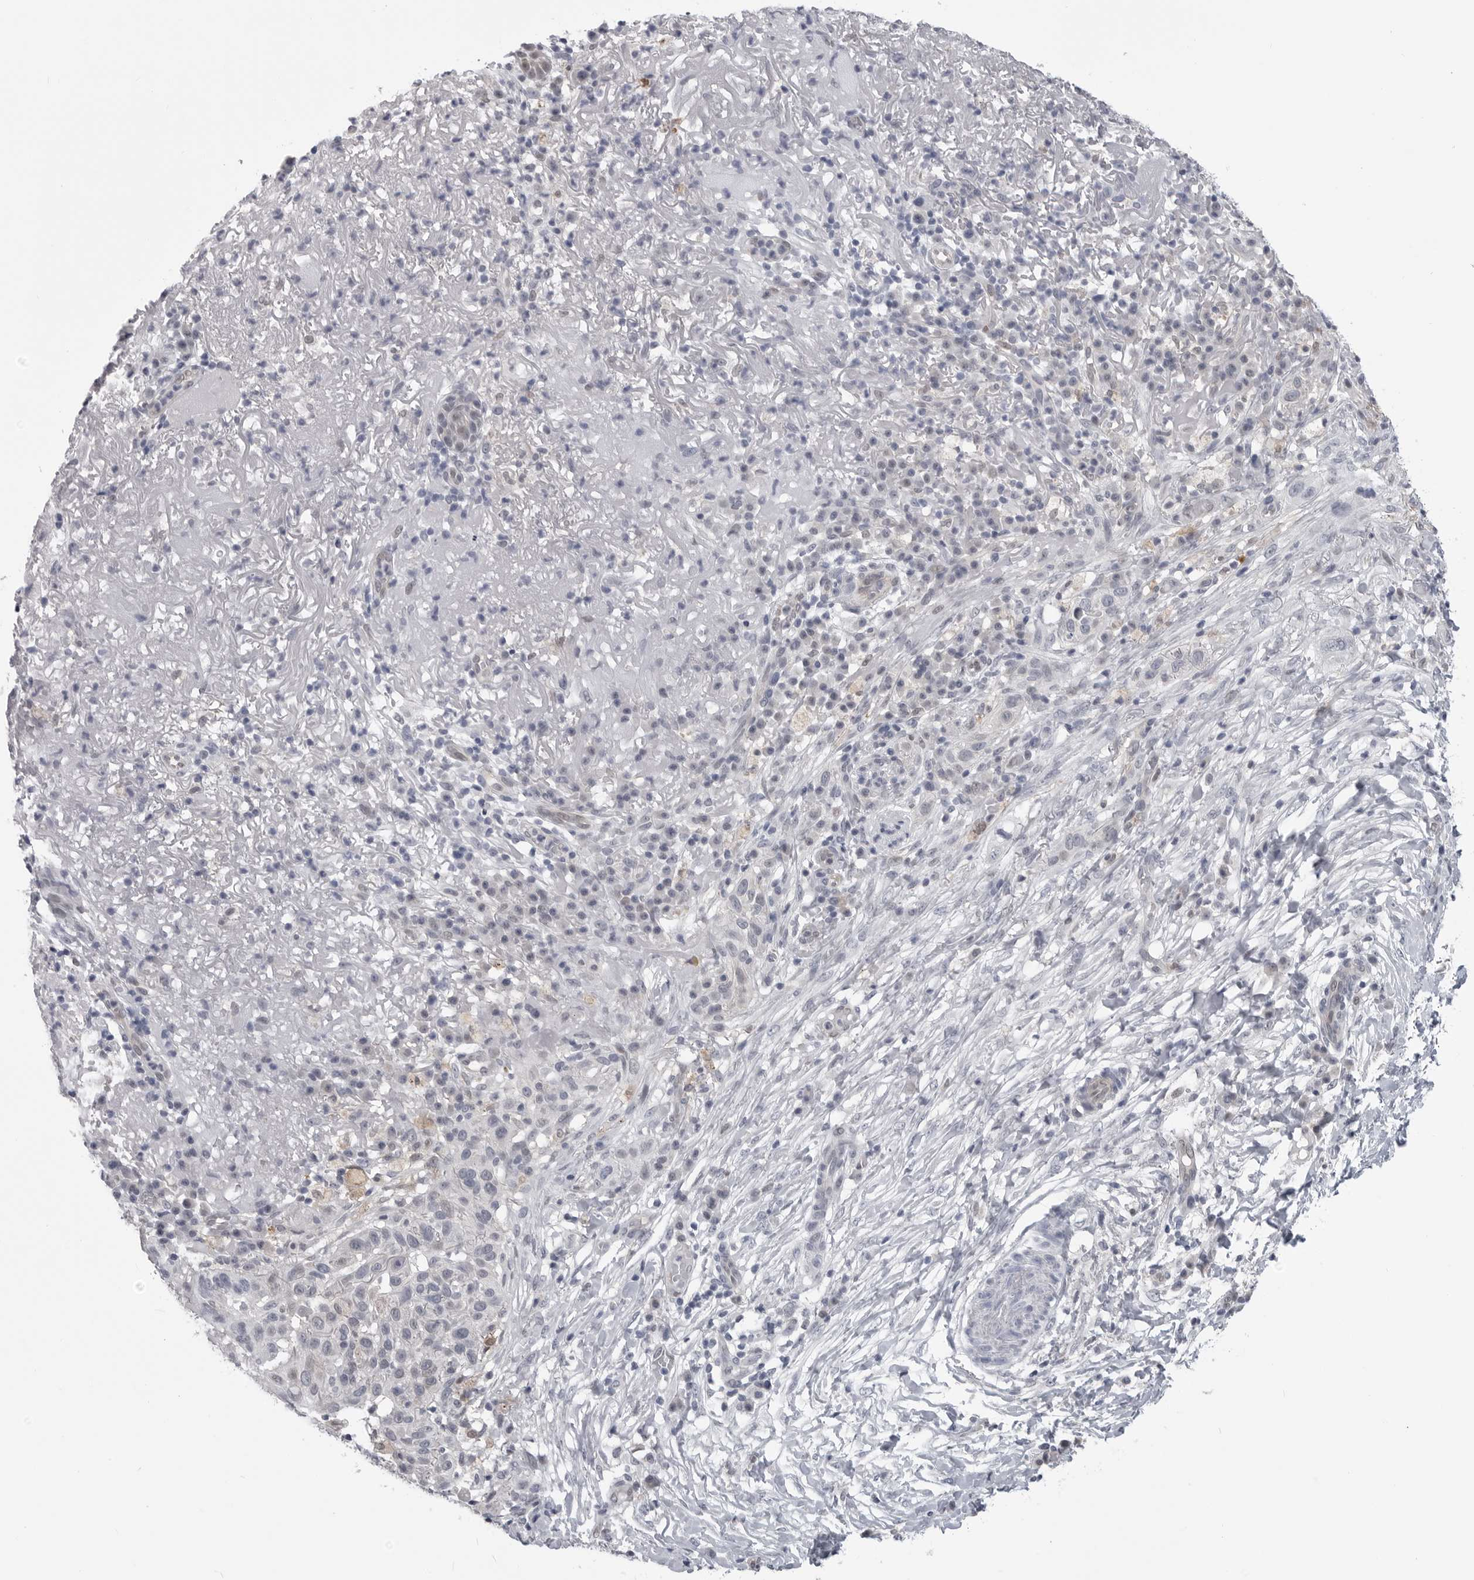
{"staining": {"intensity": "negative", "quantity": "none", "location": "none"}, "tissue": "skin cancer", "cell_type": "Tumor cells", "image_type": "cancer", "snomed": [{"axis": "morphology", "description": "Normal tissue, NOS"}, {"axis": "morphology", "description": "Squamous cell carcinoma, NOS"}, {"axis": "topography", "description": "Skin"}], "caption": "High magnification brightfield microscopy of squamous cell carcinoma (skin) stained with DAB (3,3'-diaminobenzidine) (brown) and counterstained with hematoxylin (blue): tumor cells show no significant expression. The staining was performed using DAB to visualize the protein expression in brown, while the nuclei were stained in blue with hematoxylin (Magnification: 20x).", "gene": "PNPO", "patient": {"sex": "female", "age": 96}}